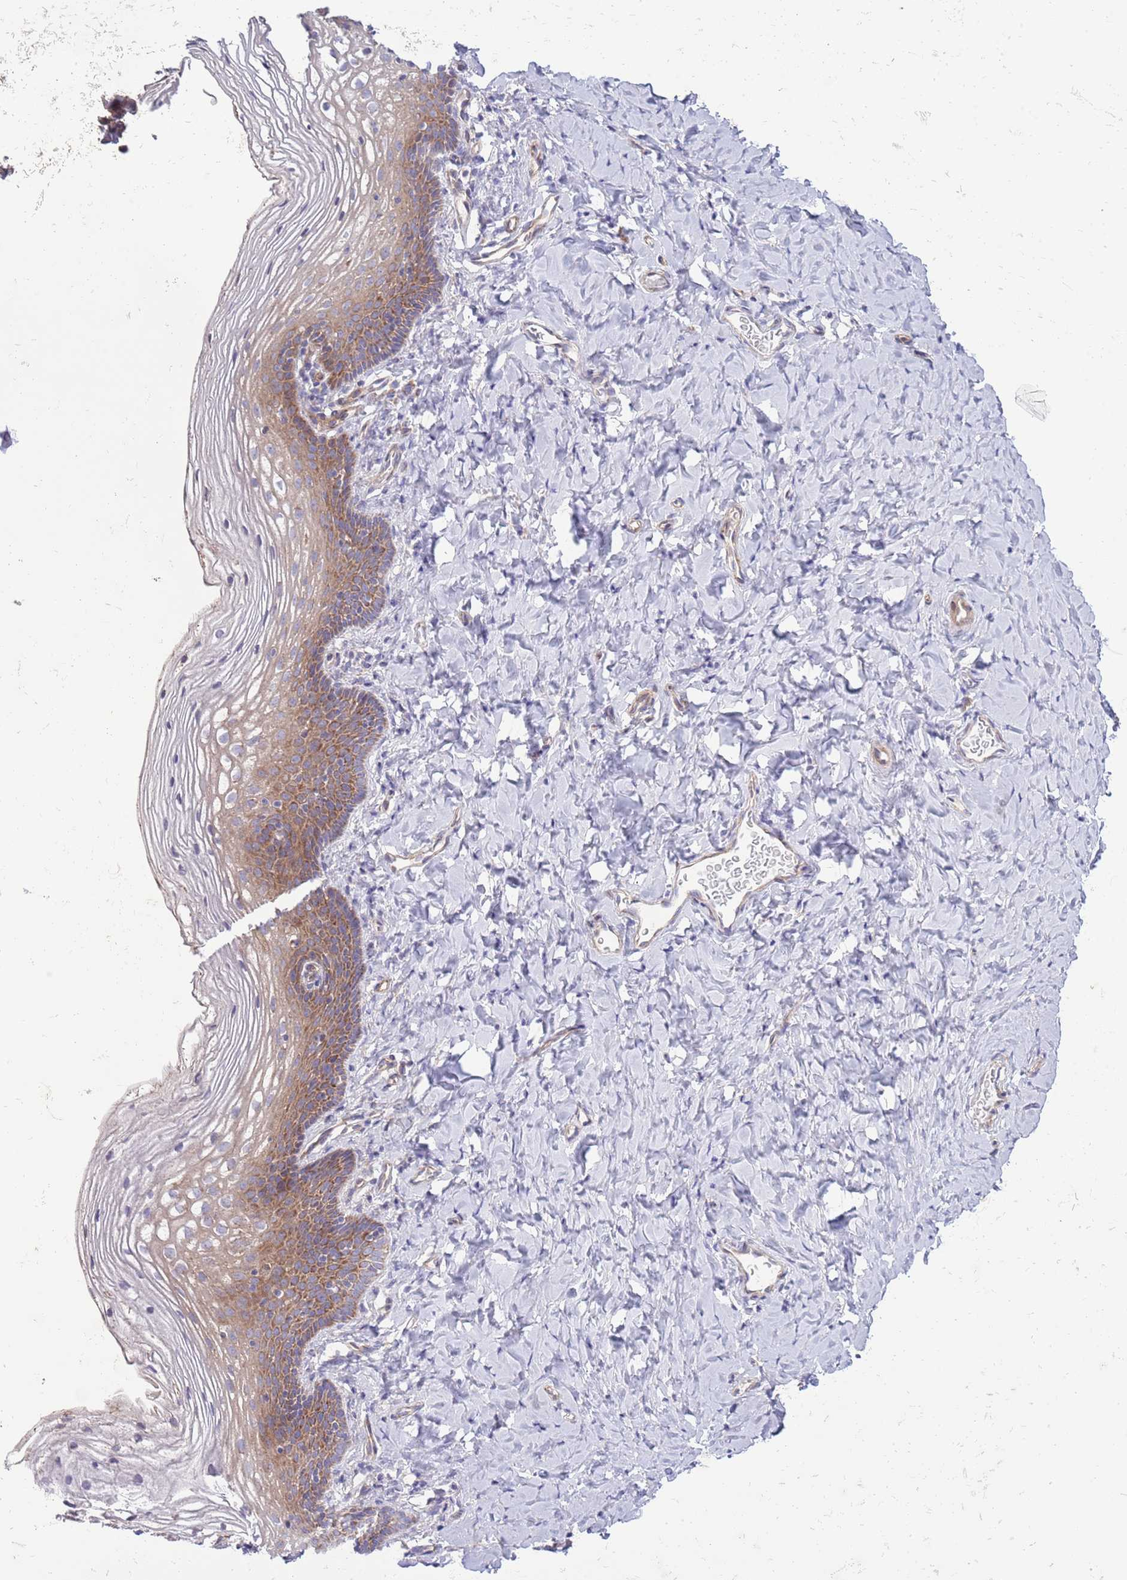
{"staining": {"intensity": "moderate", "quantity": "25%-75%", "location": "cytoplasmic/membranous"}, "tissue": "vagina", "cell_type": "Squamous epithelial cells", "image_type": "normal", "snomed": [{"axis": "morphology", "description": "Normal tissue, NOS"}, {"axis": "topography", "description": "Vagina"}], "caption": "Moderate cytoplasmic/membranous staining for a protein is seen in approximately 25%-75% of squamous epithelial cells of normal vagina using immunohistochemistry.", "gene": "TOMM5", "patient": {"sex": "female", "age": 60}}